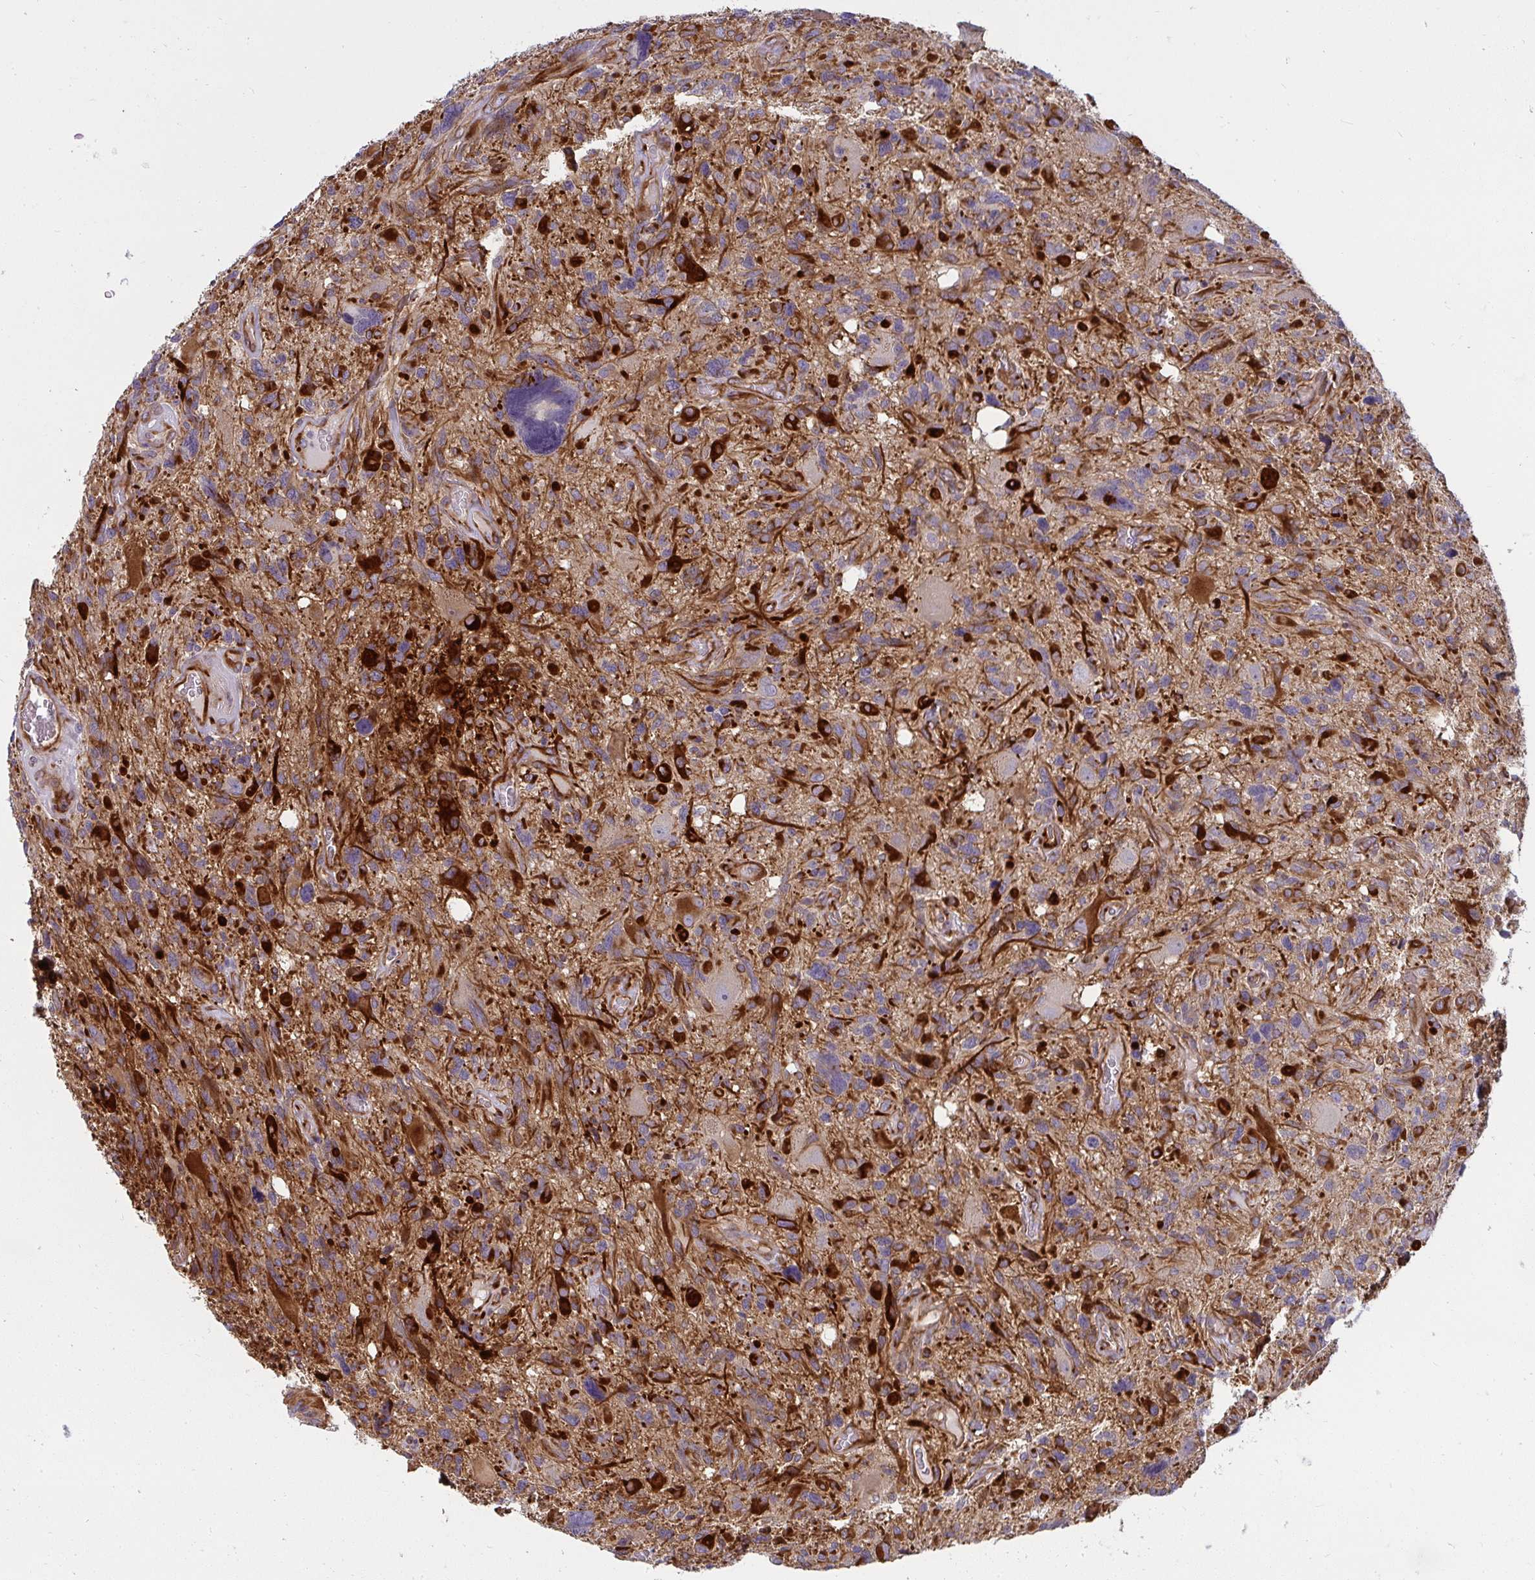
{"staining": {"intensity": "strong", "quantity": "<25%", "location": "cytoplasmic/membranous"}, "tissue": "glioma", "cell_type": "Tumor cells", "image_type": "cancer", "snomed": [{"axis": "morphology", "description": "Glioma, malignant, High grade"}, {"axis": "topography", "description": "Brain"}], "caption": "Malignant glioma (high-grade) stained with immunohistochemistry shows strong cytoplasmic/membranous staining in approximately <25% of tumor cells.", "gene": "IFIT3", "patient": {"sex": "male", "age": 49}}